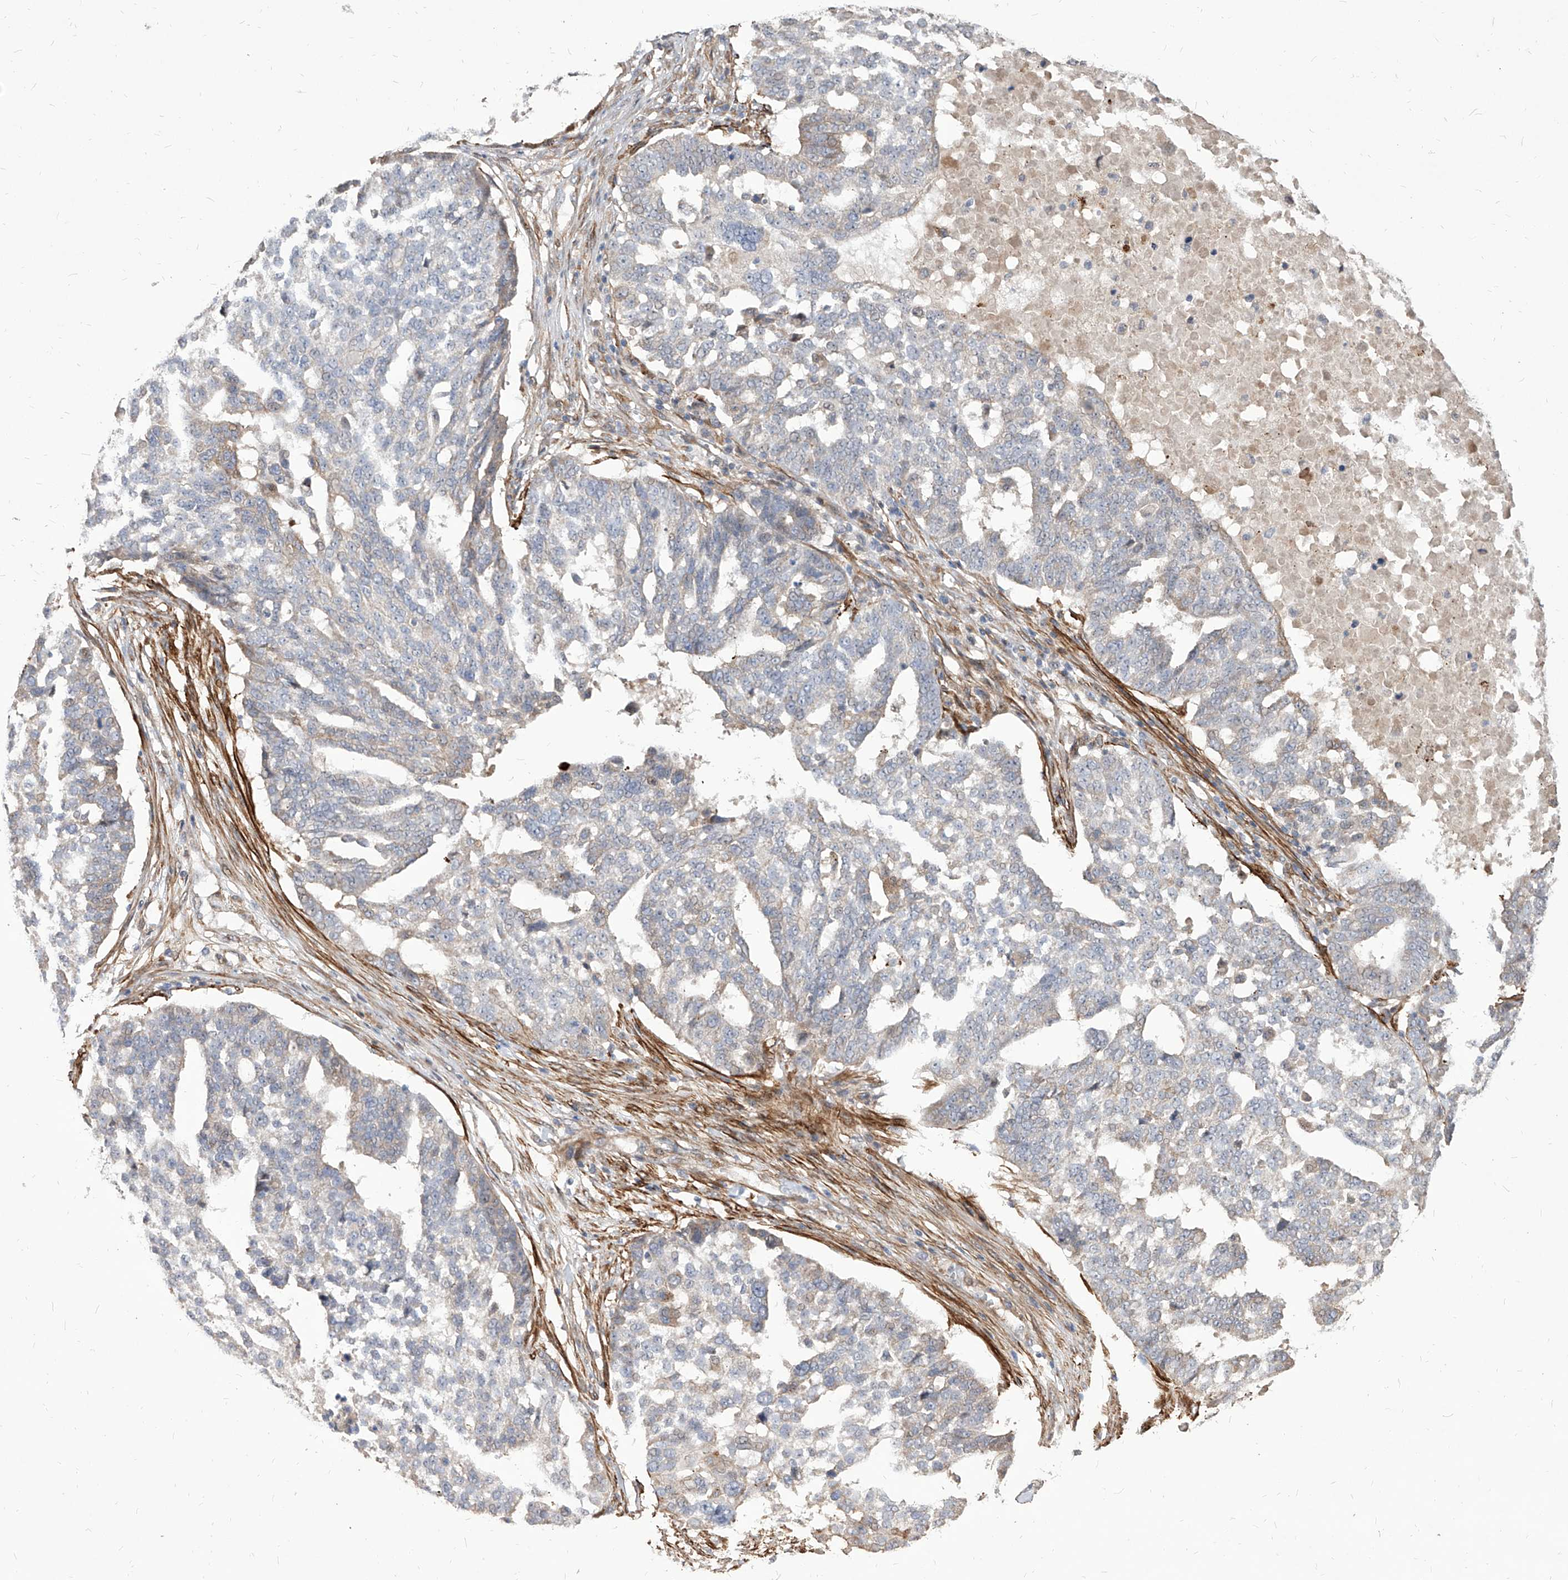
{"staining": {"intensity": "negative", "quantity": "none", "location": "none"}, "tissue": "ovarian cancer", "cell_type": "Tumor cells", "image_type": "cancer", "snomed": [{"axis": "morphology", "description": "Cystadenocarcinoma, serous, NOS"}, {"axis": "topography", "description": "Ovary"}], "caption": "This is a photomicrograph of immunohistochemistry (IHC) staining of ovarian cancer, which shows no expression in tumor cells.", "gene": "FAM83B", "patient": {"sex": "female", "age": 59}}